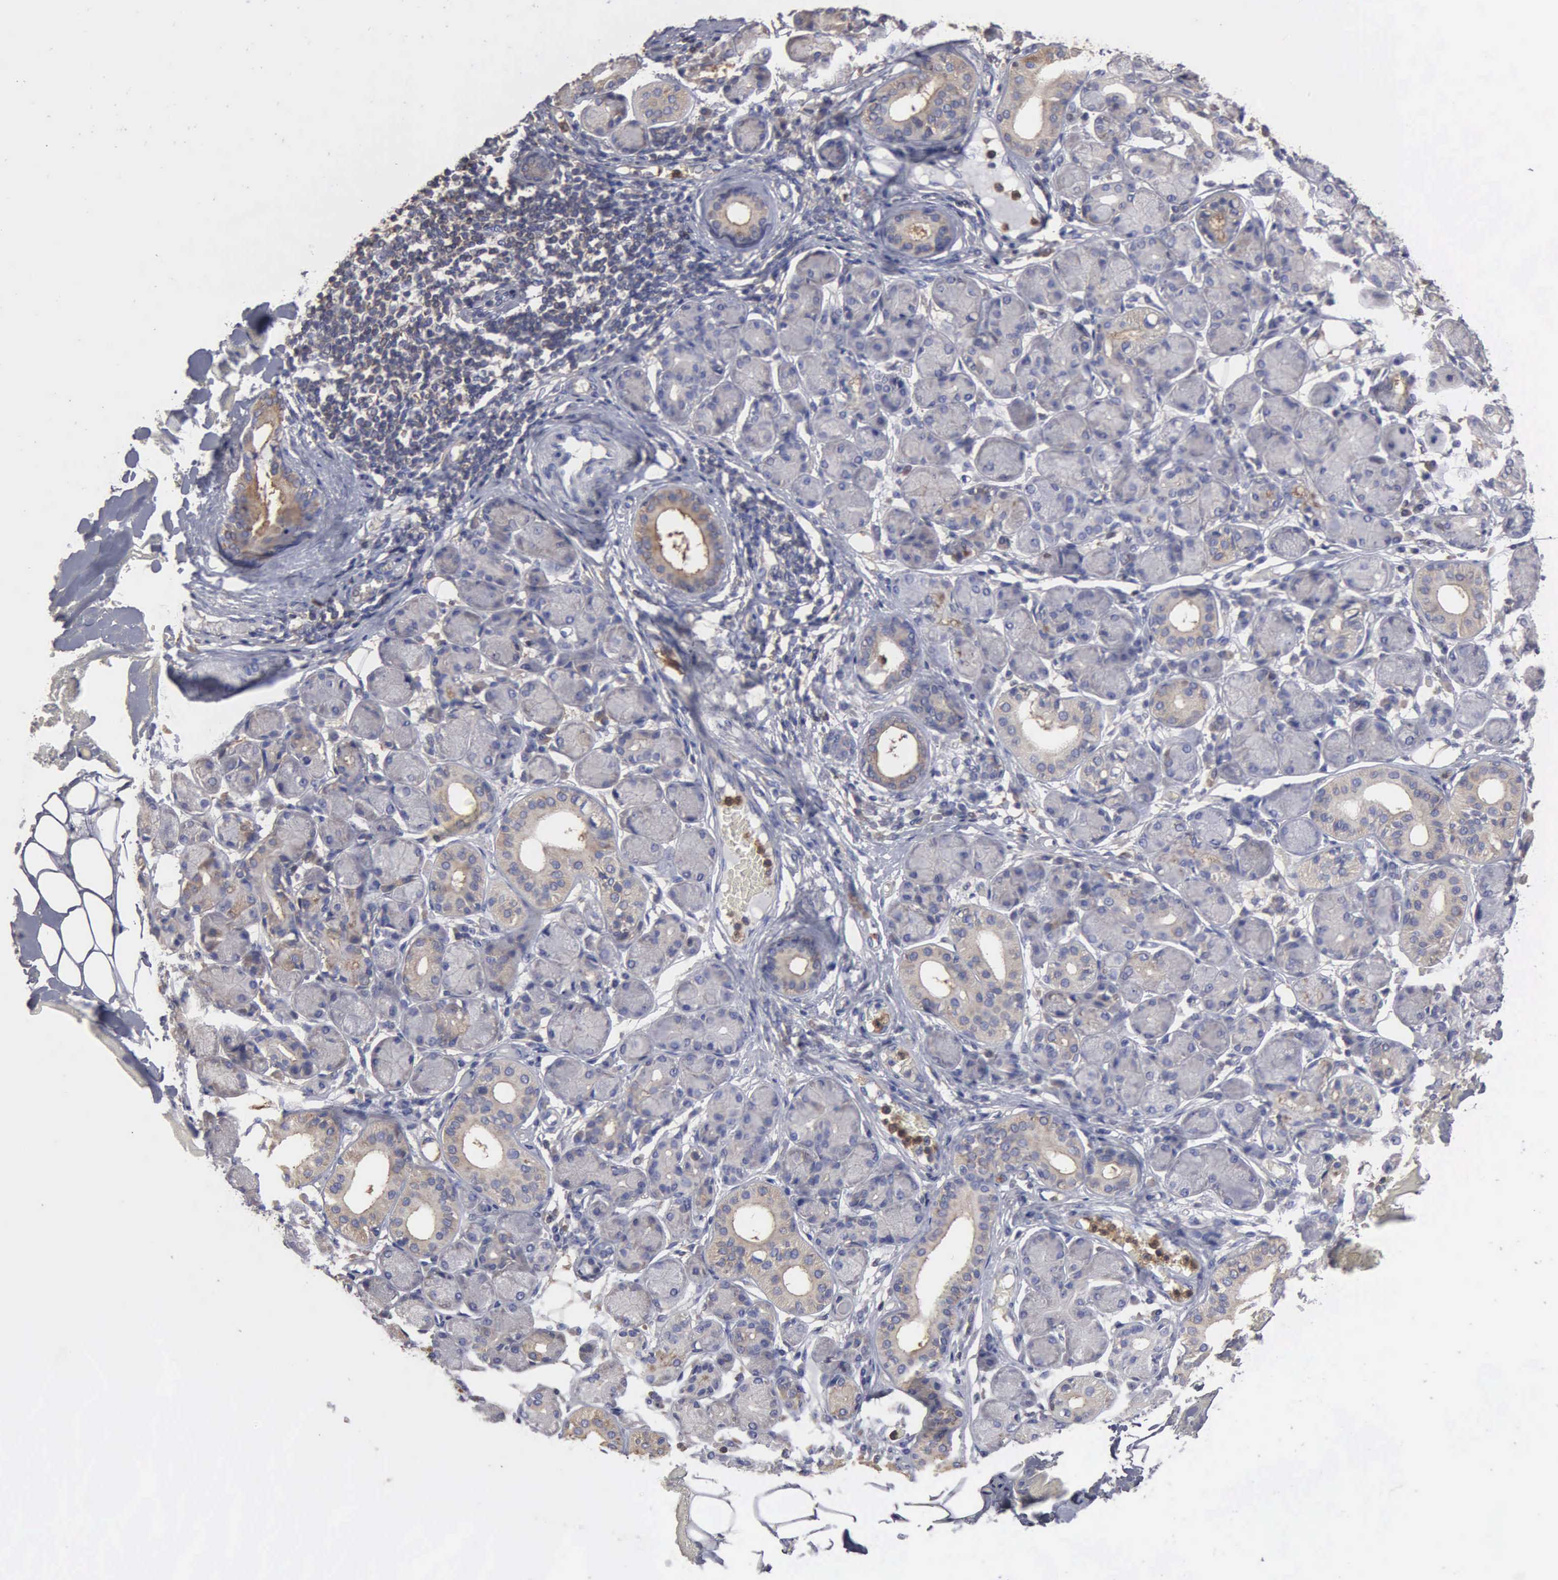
{"staining": {"intensity": "weak", "quantity": "25%-75%", "location": "cytoplasmic/membranous"}, "tissue": "salivary gland", "cell_type": "Glandular cells", "image_type": "normal", "snomed": [{"axis": "morphology", "description": "Normal tissue, NOS"}, {"axis": "topography", "description": "Salivary gland"}, {"axis": "topography", "description": "Peripheral nerve tissue"}], "caption": "Immunohistochemistry (IHC) of unremarkable salivary gland shows low levels of weak cytoplasmic/membranous positivity in approximately 25%-75% of glandular cells. The protein of interest is stained brown, and the nuclei are stained in blue (DAB IHC with brightfield microscopy, high magnification).", "gene": "G6PD", "patient": {"sex": "male", "age": 62}}